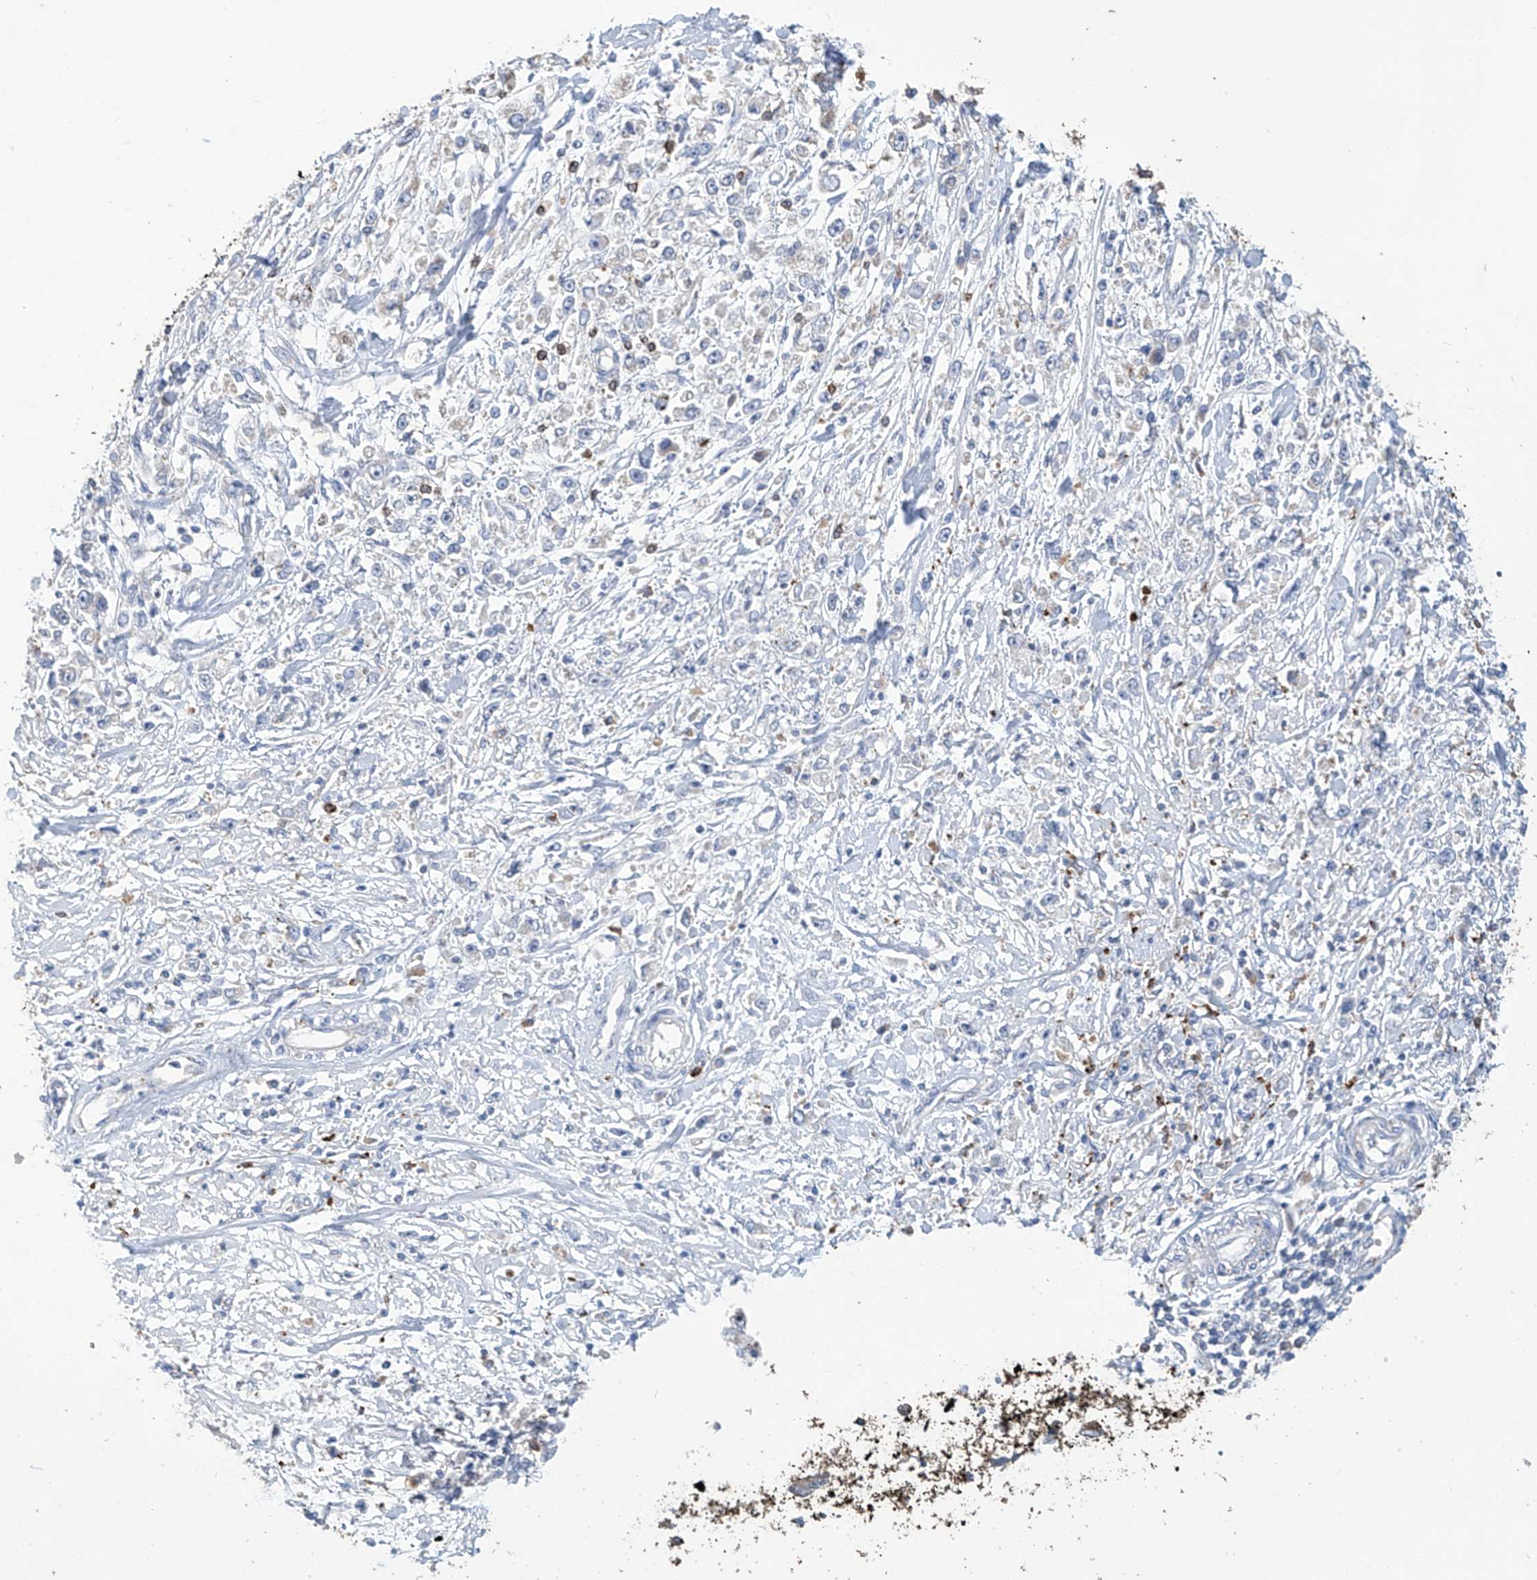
{"staining": {"intensity": "negative", "quantity": "none", "location": "none"}, "tissue": "stomach cancer", "cell_type": "Tumor cells", "image_type": "cancer", "snomed": [{"axis": "morphology", "description": "Adenocarcinoma, NOS"}, {"axis": "topography", "description": "Stomach"}], "caption": "Tumor cells show no significant protein staining in stomach adenocarcinoma.", "gene": "OGT", "patient": {"sex": "female", "age": 59}}